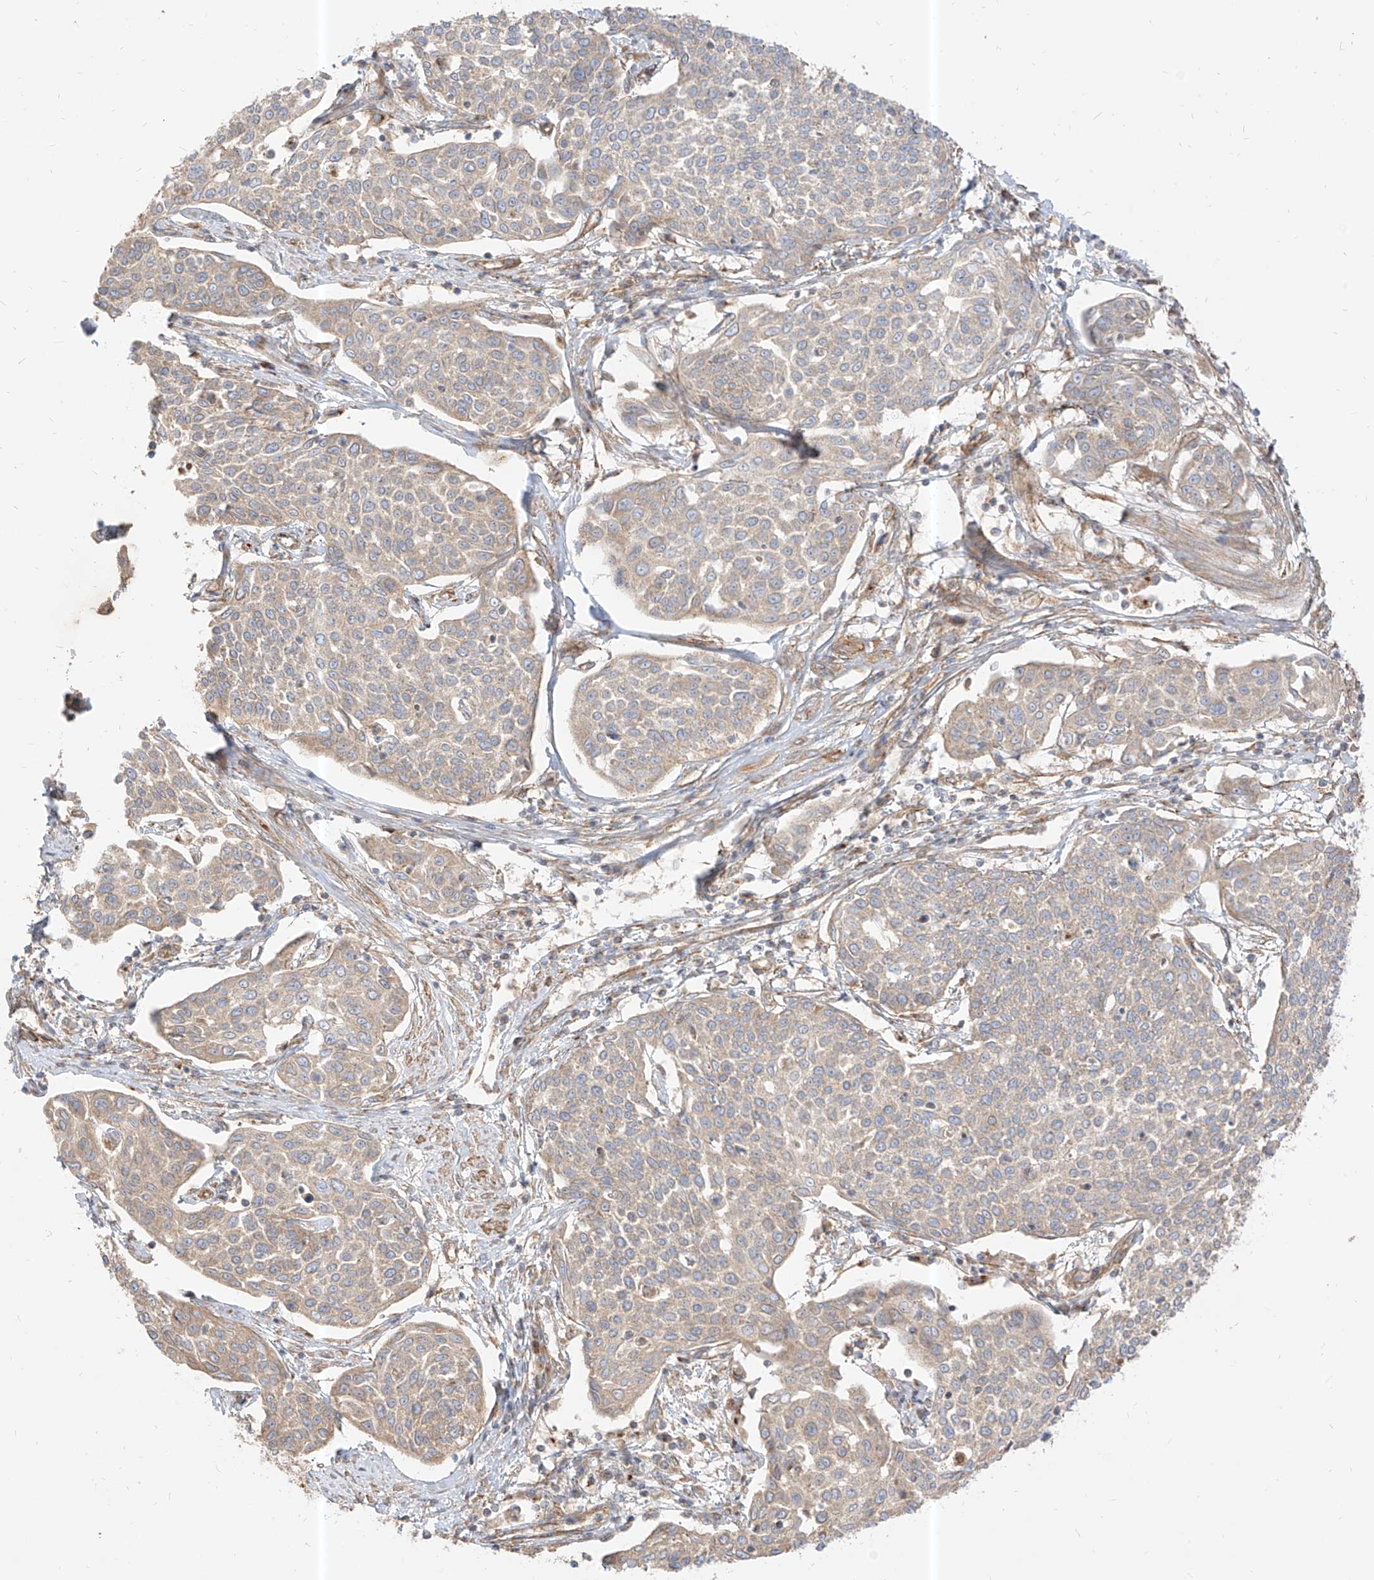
{"staining": {"intensity": "negative", "quantity": "none", "location": "none"}, "tissue": "cervical cancer", "cell_type": "Tumor cells", "image_type": "cancer", "snomed": [{"axis": "morphology", "description": "Squamous cell carcinoma, NOS"}, {"axis": "topography", "description": "Cervix"}], "caption": "DAB (3,3'-diaminobenzidine) immunohistochemical staining of squamous cell carcinoma (cervical) shows no significant positivity in tumor cells.", "gene": "PLCL1", "patient": {"sex": "female", "age": 34}}